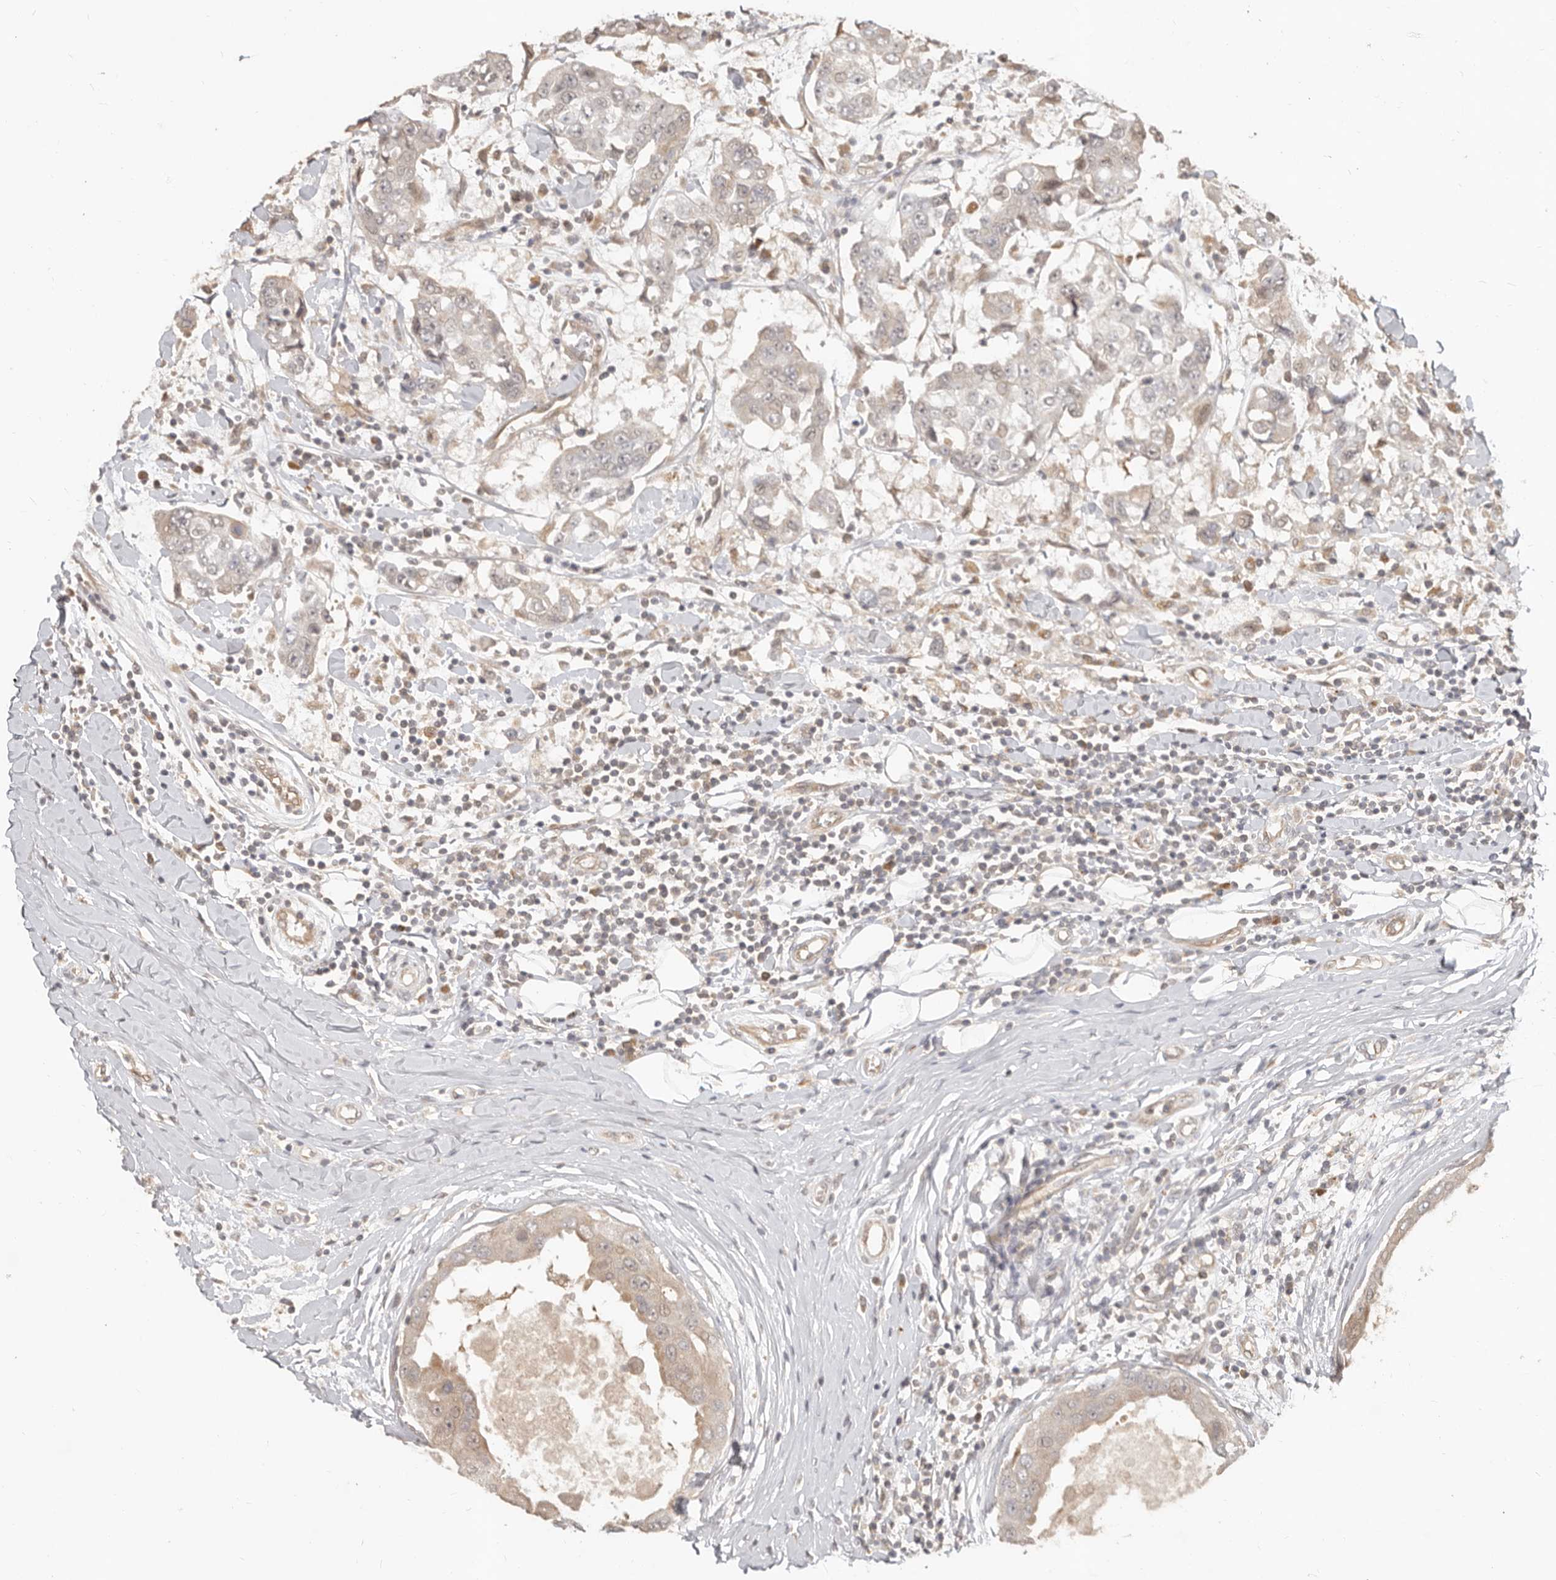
{"staining": {"intensity": "weak", "quantity": "25%-75%", "location": "cytoplasmic/membranous"}, "tissue": "breast cancer", "cell_type": "Tumor cells", "image_type": "cancer", "snomed": [{"axis": "morphology", "description": "Duct carcinoma"}, {"axis": "topography", "description": "Breast"}], "caption": "Immunohistochemical staining of breast infiltrating ductal carcinoma exhibits low levels of weak cytoplasmic/membranous protein expression in about 25%-75% of tumor cells.", "gene": "MTFR2", "patient": {"sex": "female", "age": 27}}